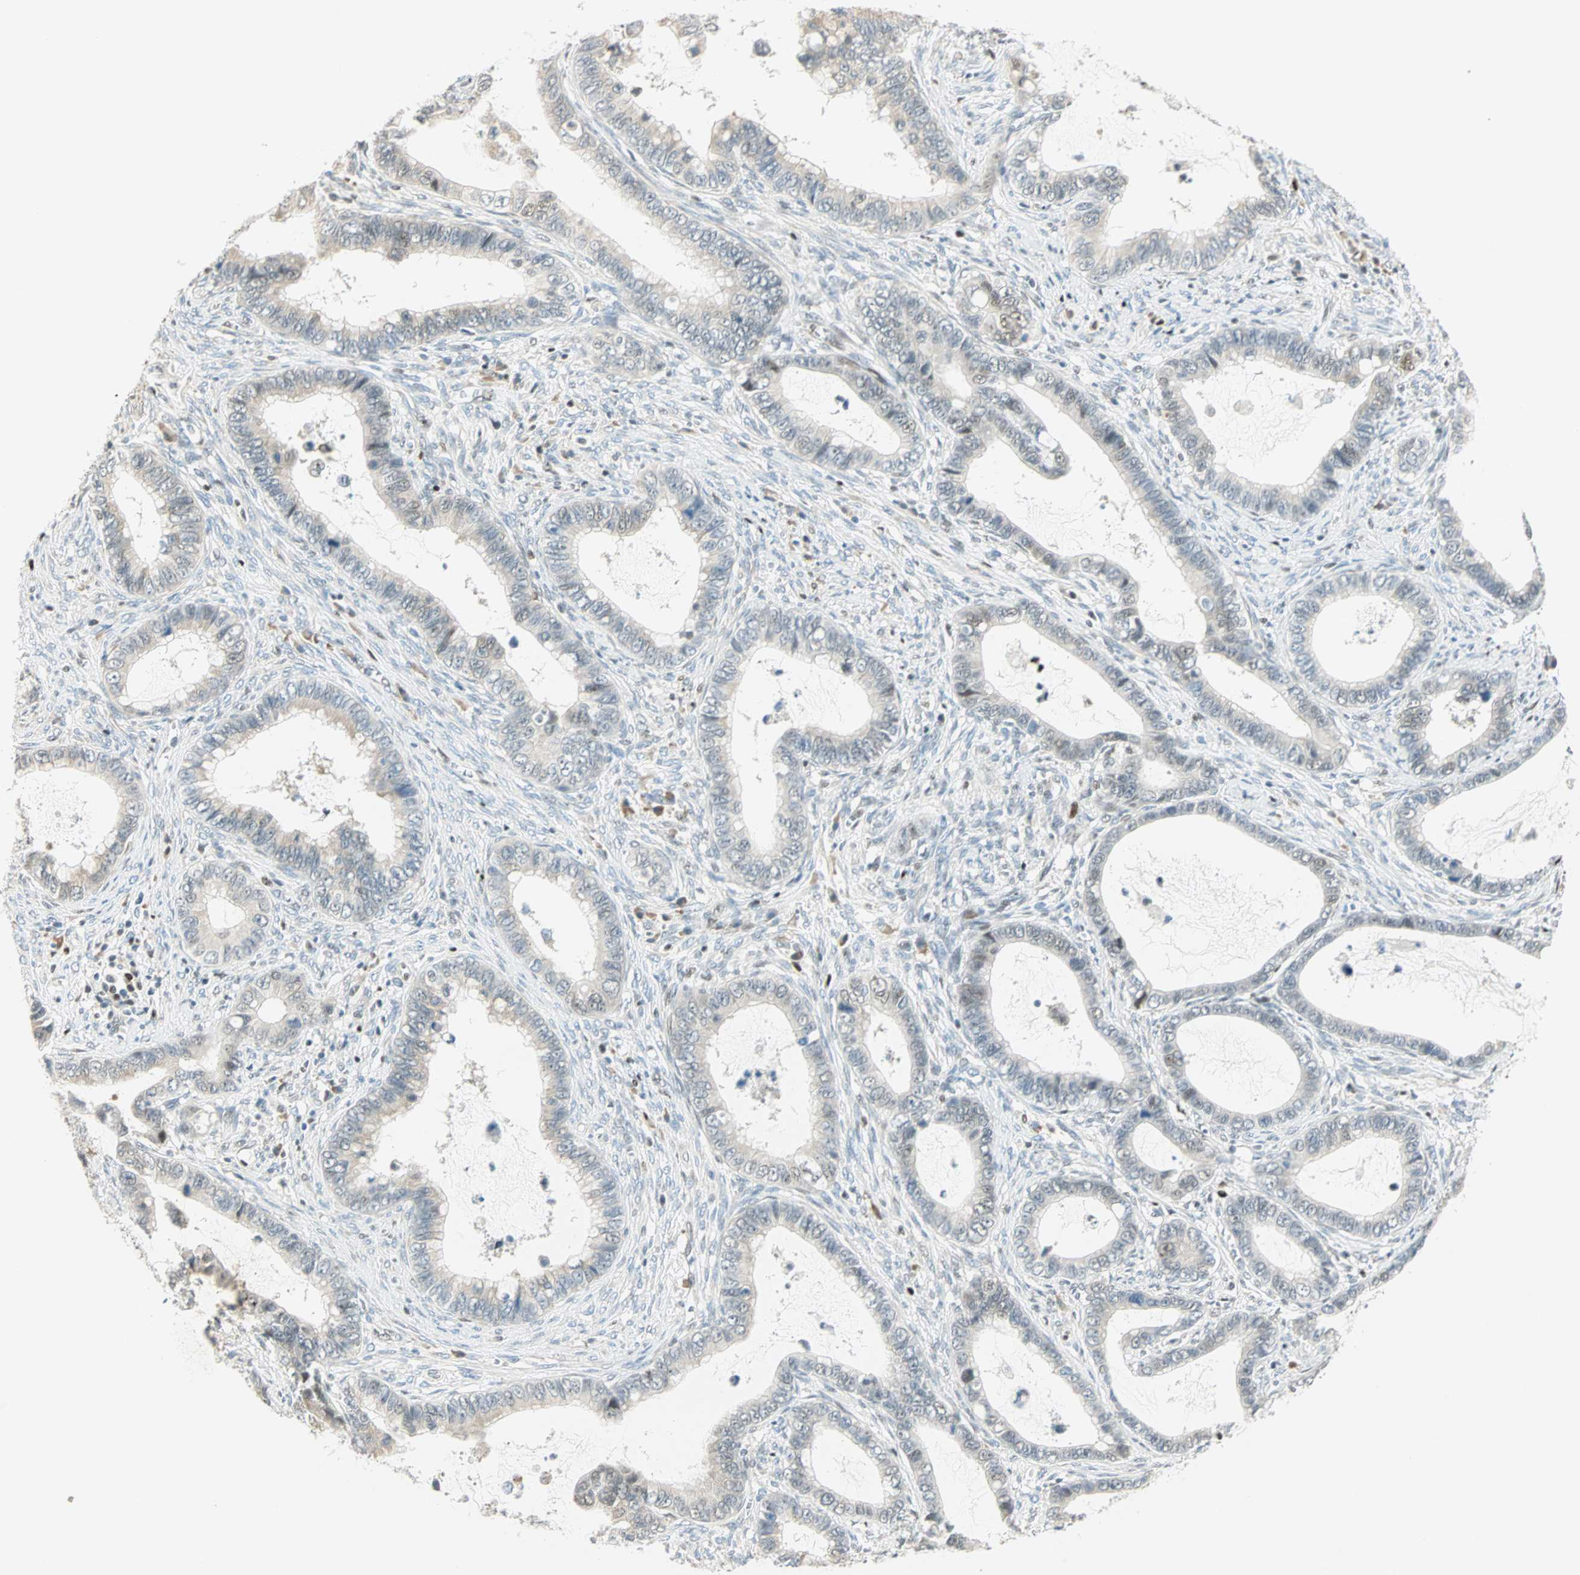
{"staining": {"intensity": "weak", "quantity": "<25%", "location": "cytoplasmic/membranous"}, "tissue": "cervical cancer", "cell_type": "Tumor cells", "image_type": "cancer", "snomed": [{"axis": "morphology", "description": "Adenocarcinoma, NOS"}, {"axis": "topography", "description": "Cervix"}], "caption": "Photomicrograph shows no protein expression in tumor cells of cervical cancer tissue.", "gene": "MSX2", "patient": {"sex": "female", "age": 44}}